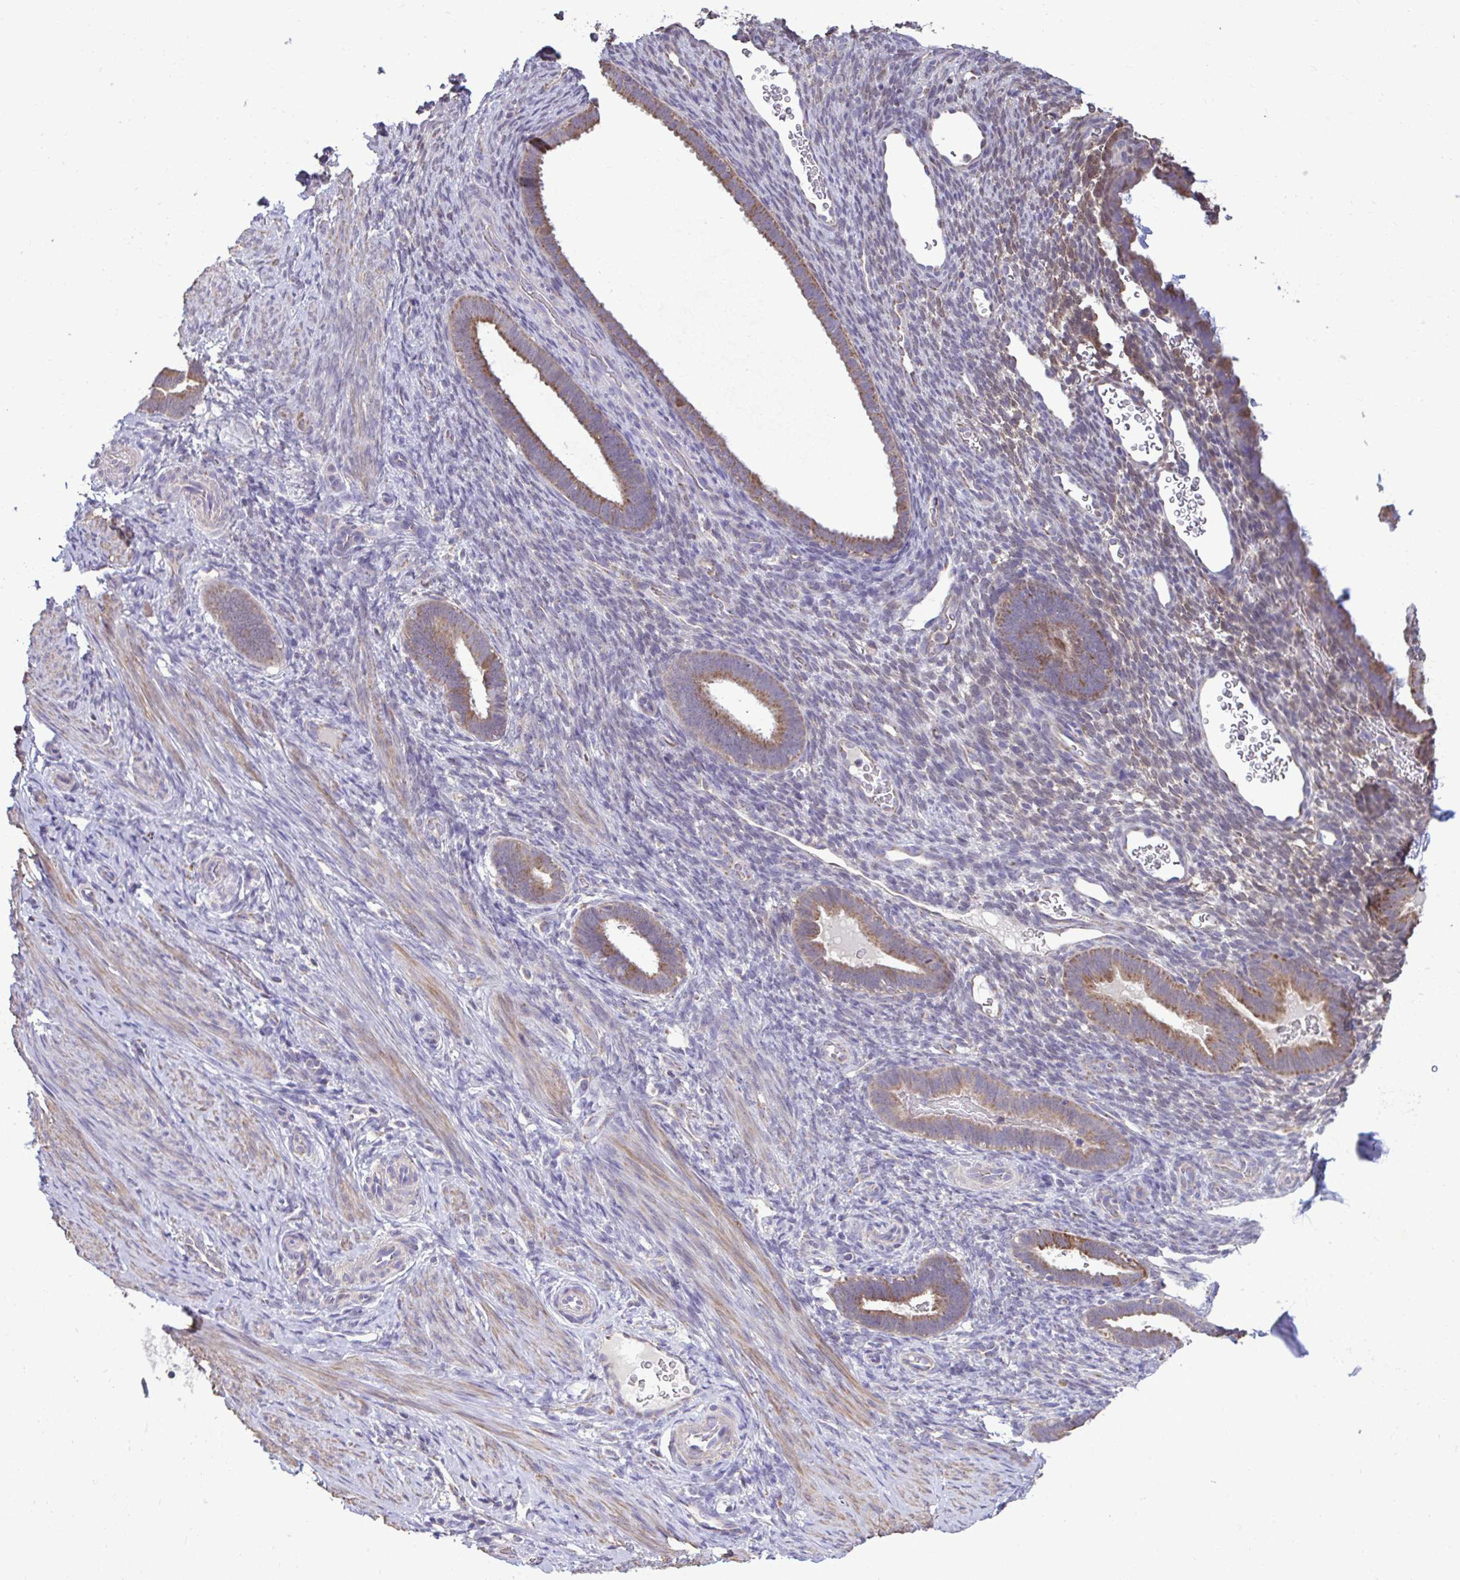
{"staining": {"intensity": "weak", "quantity": "<25%", "location": "cytoplasmic/membranous"}, "tissue": "endometrium", "cell_type": "Cells in endometrial stroma", "image_type": "normal", "snomed": [{"axis": "morphology", "description": "Normal tissue, NOS"}, {"axis": "topography", "description": "Endometrium"}], "caption": "Immunohistochemistry photomicrograph of unremarkable endometrium stained for a protein (brown), which demonstrates no expression in cells in endometrial stroma. The staining was performed using DAB (3,3'-diaminobenzidine) to visualize the protein expression in brown, while the nuclei were stained in blue with hematoxylin (Magnification: 20x).", "gene": "ENSG00000269547", "patient": {"sex": "female", "age": 34}}